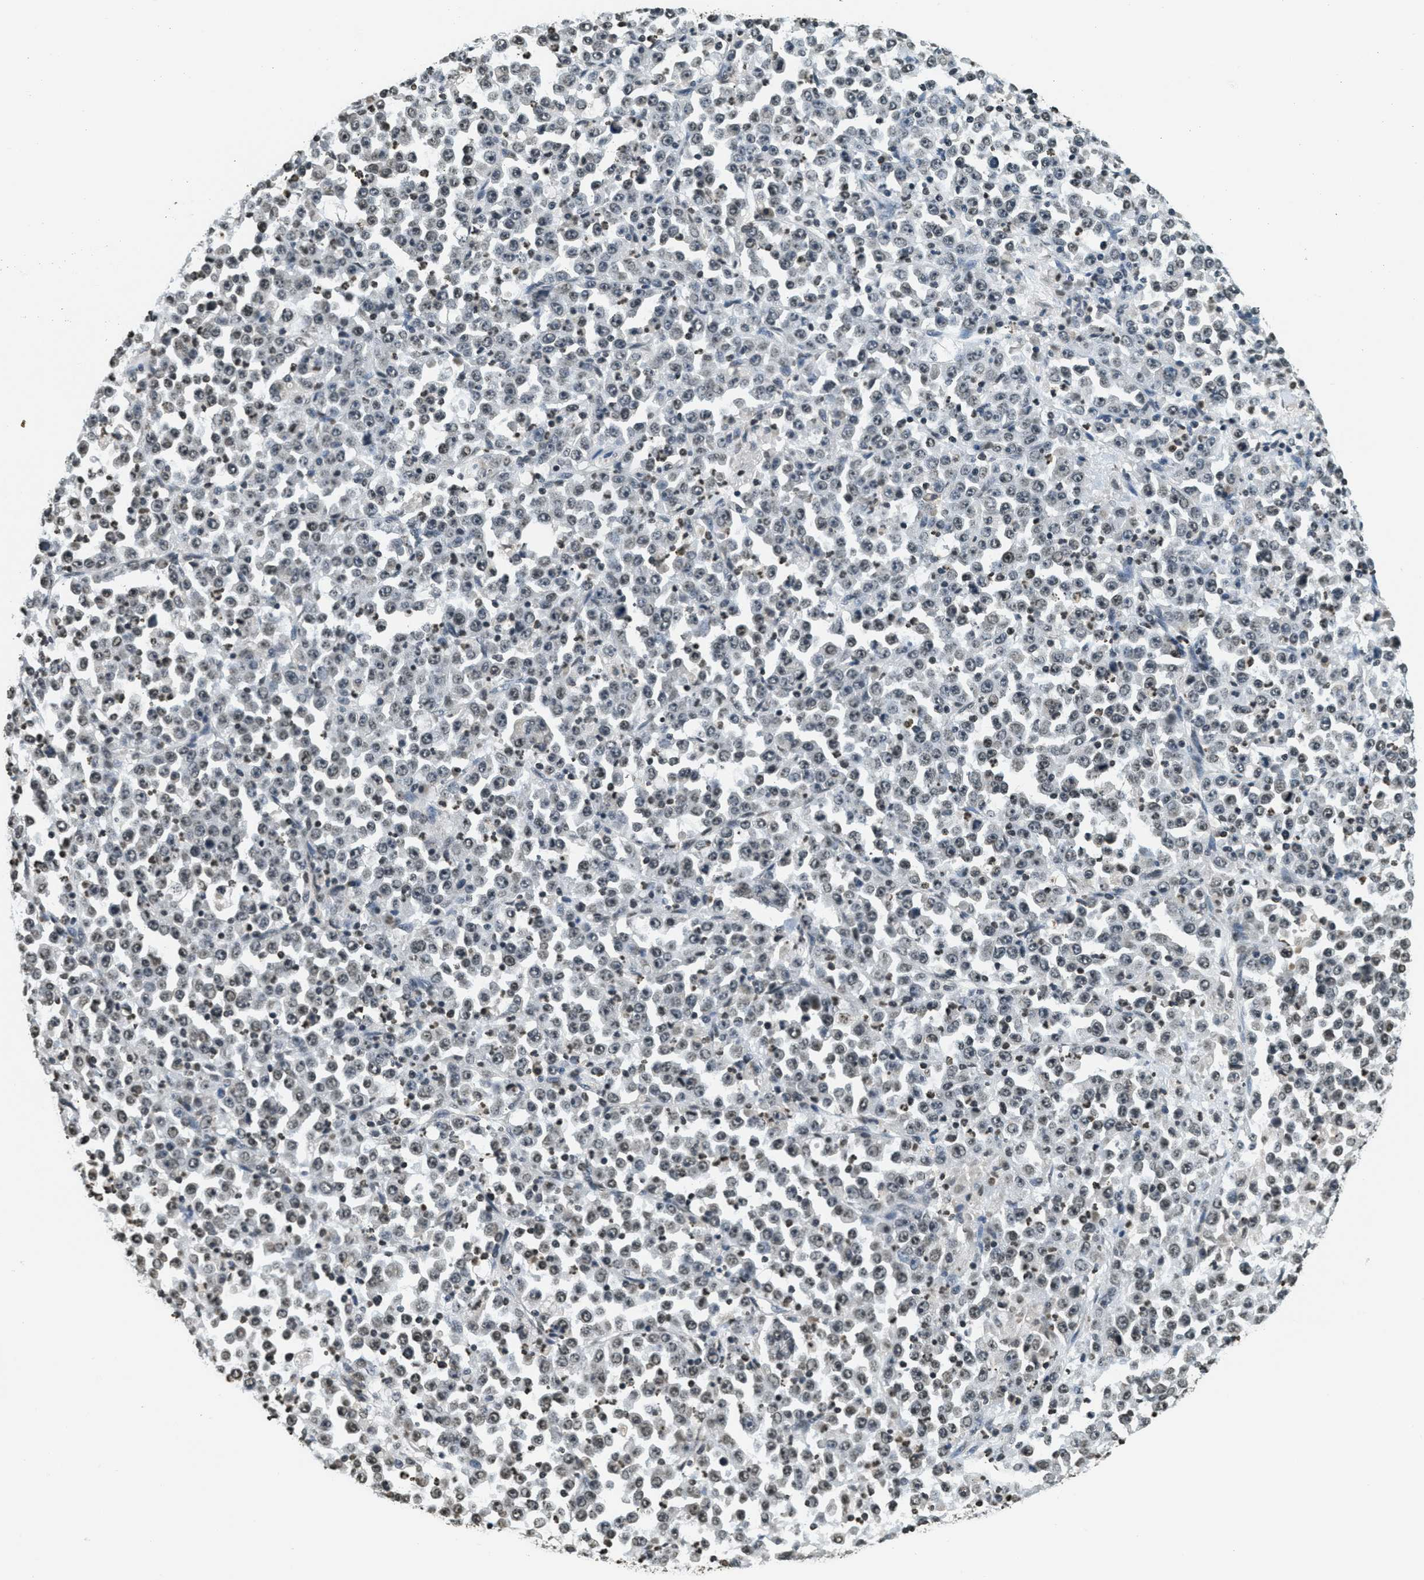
{"staining": {"intensity": "moderate", "quantity": ">75%", "location": "nuclear"}, "tissue": "stomach cancer", "cell_type": "Tumor cells", "image_type": "cancer", "snomed": [{"axis": "morphology", "description": "Normal tissue, NOS"}, {"axis": "morphology", "description": "Adenocarcinoma, NOS"}, {"axis": "topography", "description": "Stomach, upper"}, {"axis": "topography", "description": "Stomach"}], "caption": "This image exhibits IHC staining of stomach adenocarcinoma, with medium moderate nuclear positivity in about >75% of tumor cells.", "gene": "LDB2", "patient": {"sex": "male", "age": 59}}